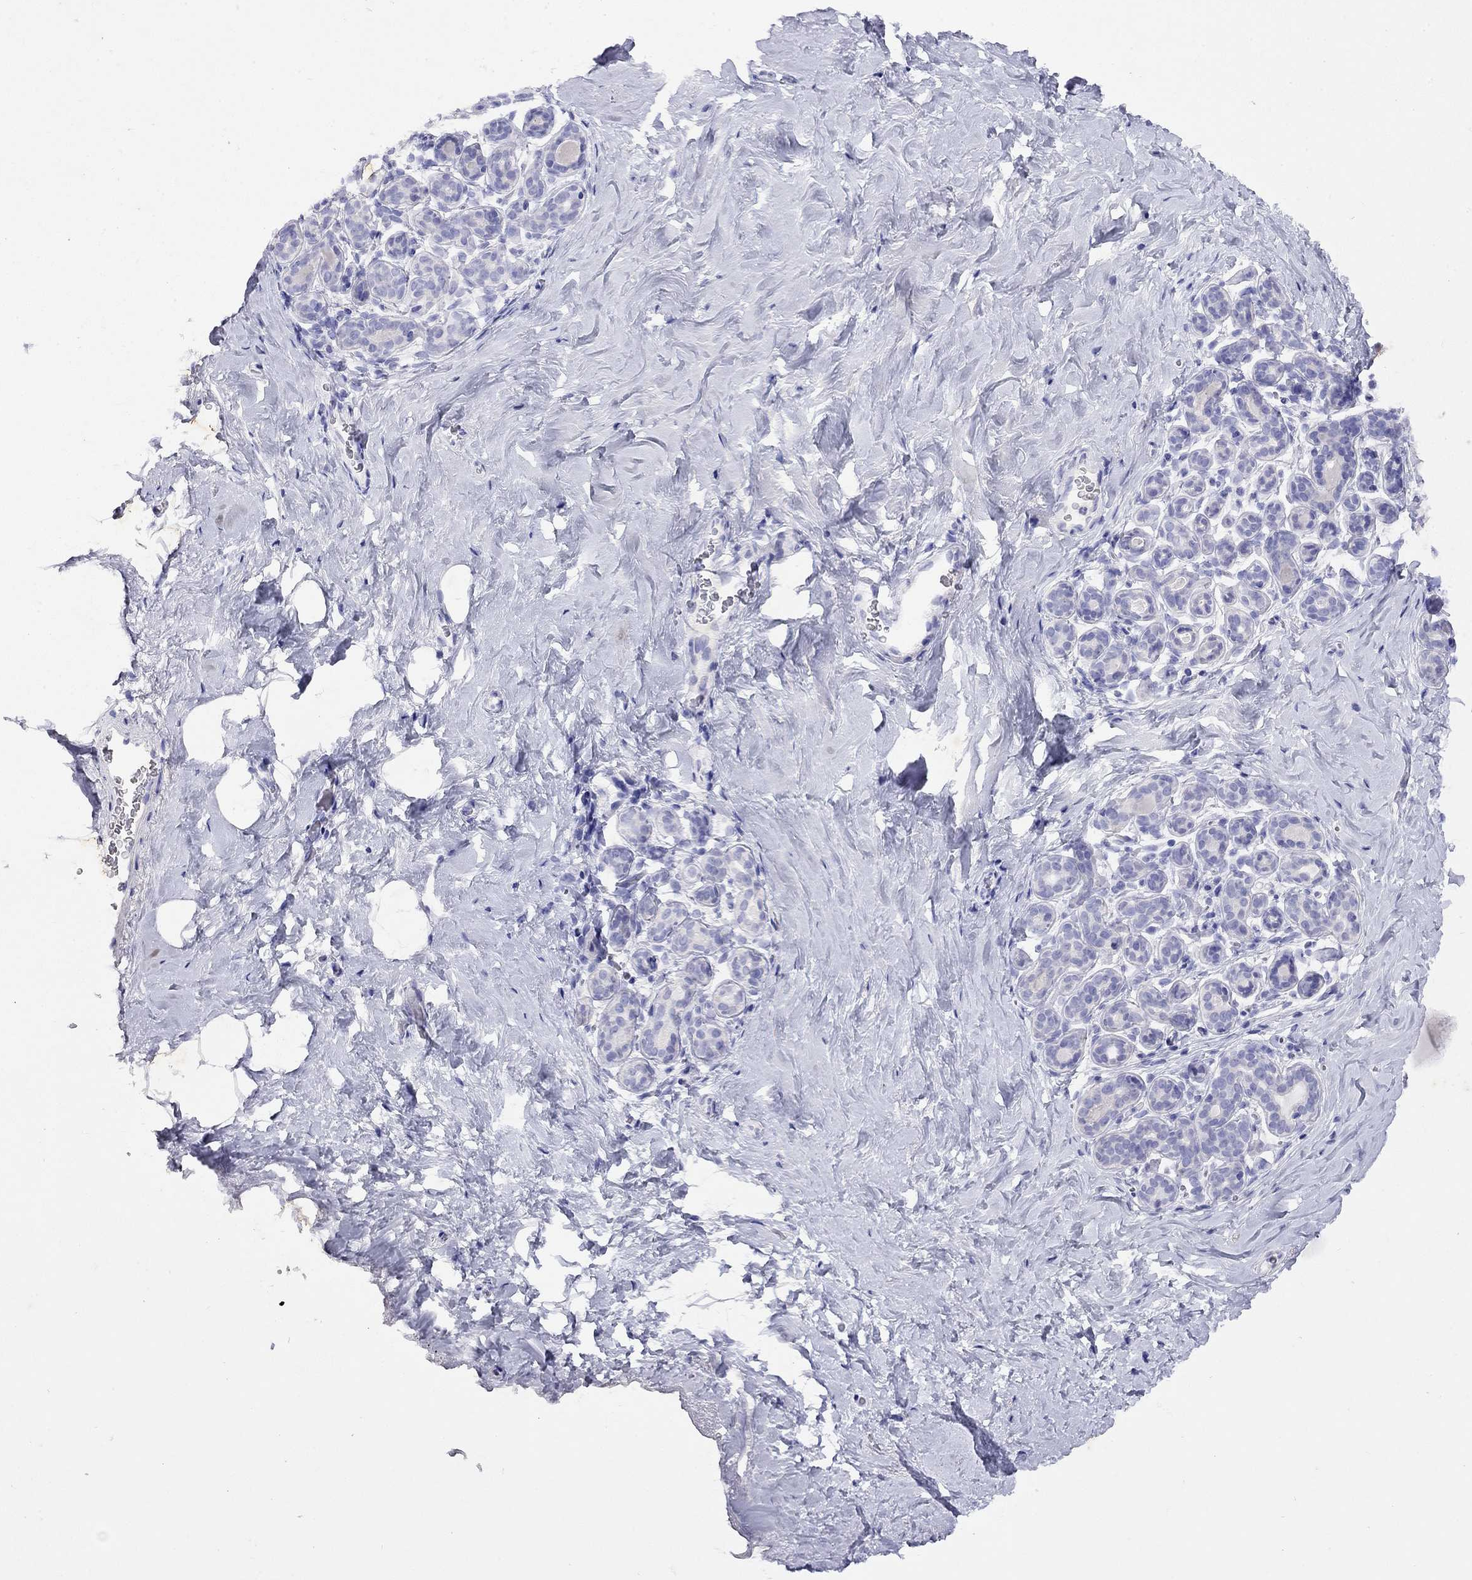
{"staining": {"intensity": "negative", "quantity": "none", "location": "none"}, "tissue": "breast", "cell_type": "Adipocytes", "image_type": "normal", "snomed": [{"axis": "morphology", "description": "Normal tissue, NOS"}, {"axis": "topography", "description": "Skin"}, {"axis": "topography", "description": "Breast"}], "caption": "A high-resolution photomicrograph shows immunohistochemistry staining of benign breast, which displays no significant positivity in adipocytes.", "gene": "GNAT3", "patient": {"sex": "female", "age": 43}}